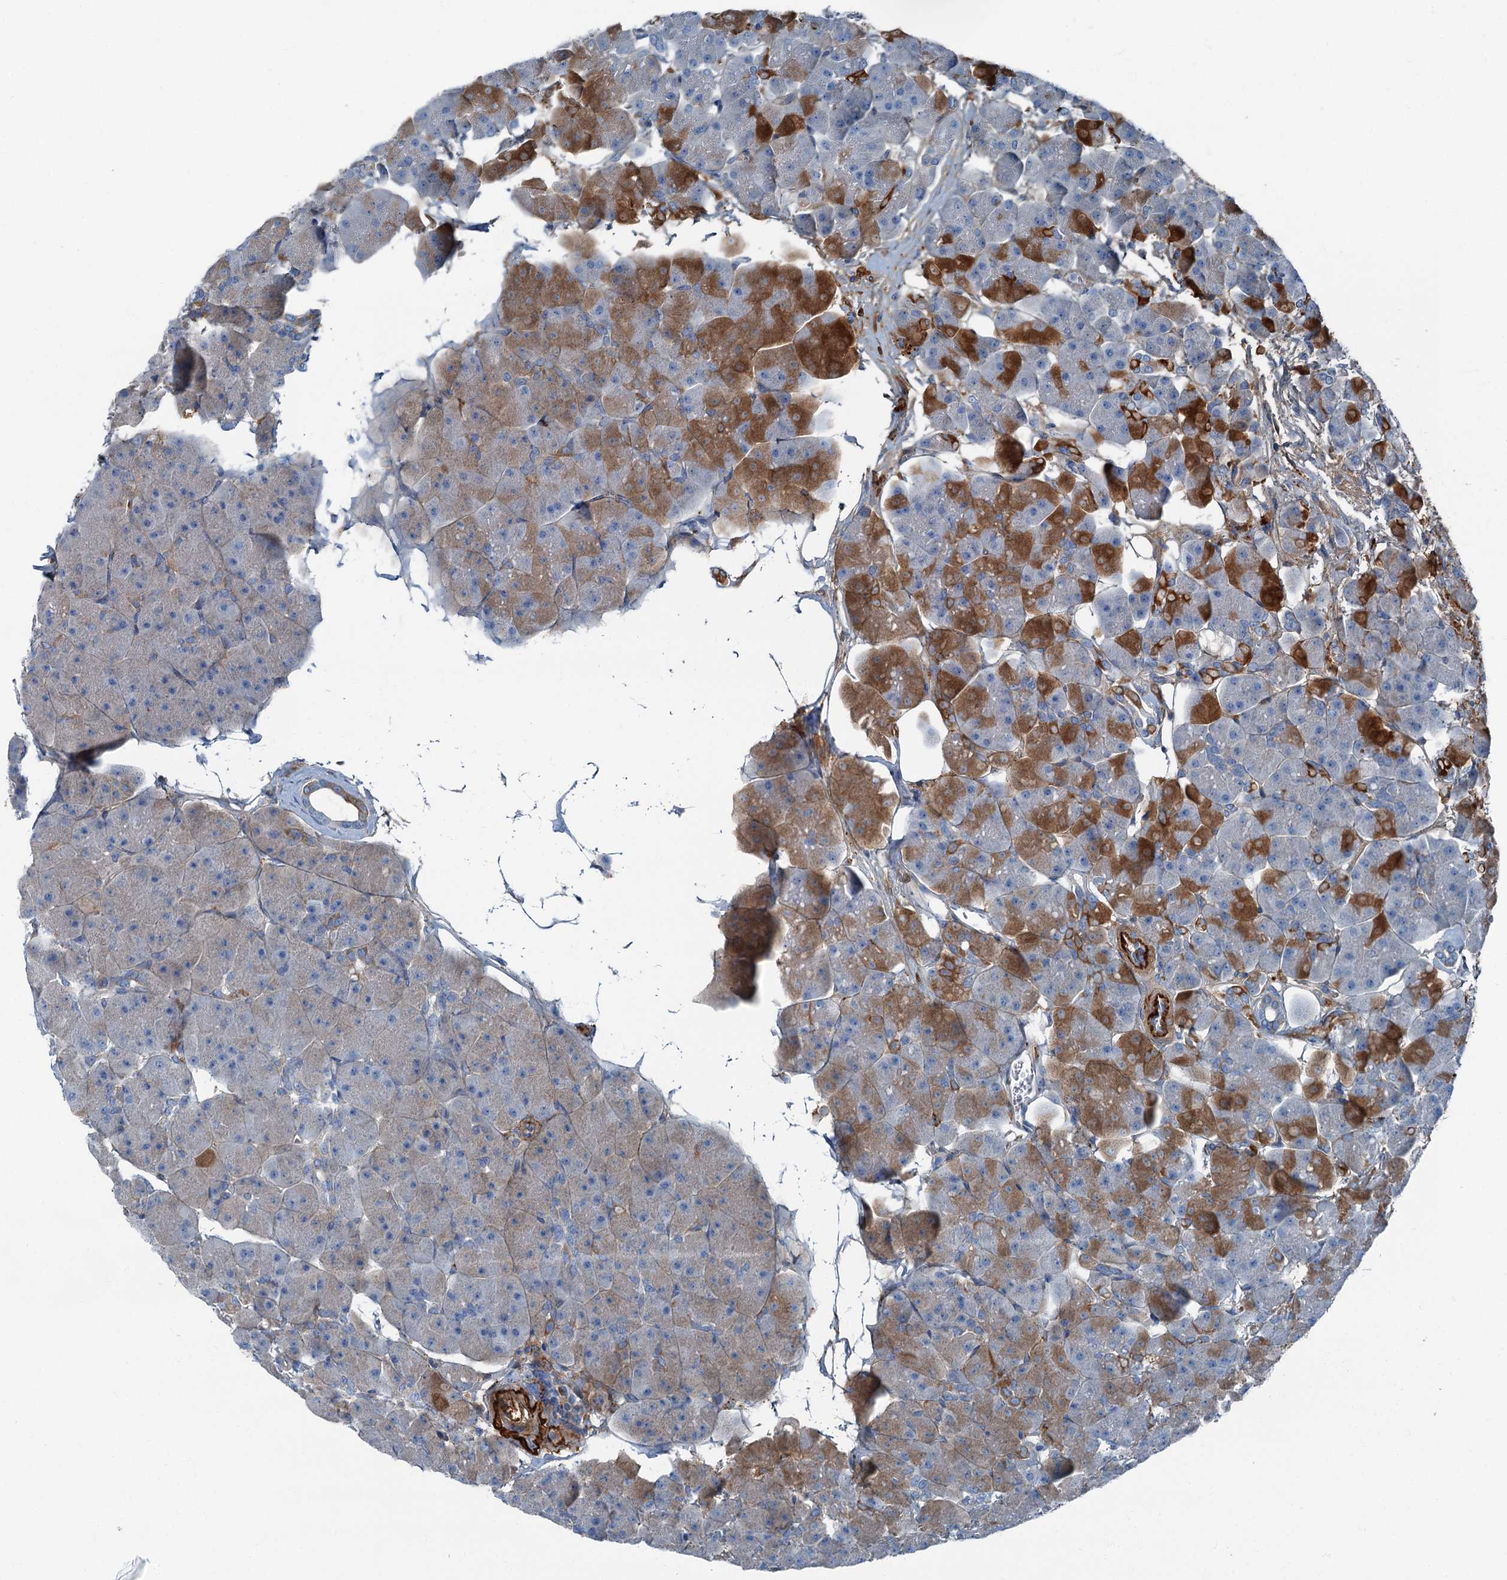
{"staining": {"intensity": "moderate", "quantity": "<25%", "location": "cytoplasmic/membranous"}, "tissue": "pancreas", "cell_type": "Exocrine glandular cells", "image_type": "normal", "snomed": [{"axis": "morphology", "description": "Normal tissue, NOS"}, {"axis": "topography", "description": "Pancreas"}], "caption": "The micrograph reveals immunohistochemical staining of unremarkable pancreas. There is moderate cytoplasmic/membranous expression is present in about <25% of exocrine glandular cells.", "gene": "AXL", "patient": {"sex": "male", "age": 66}}